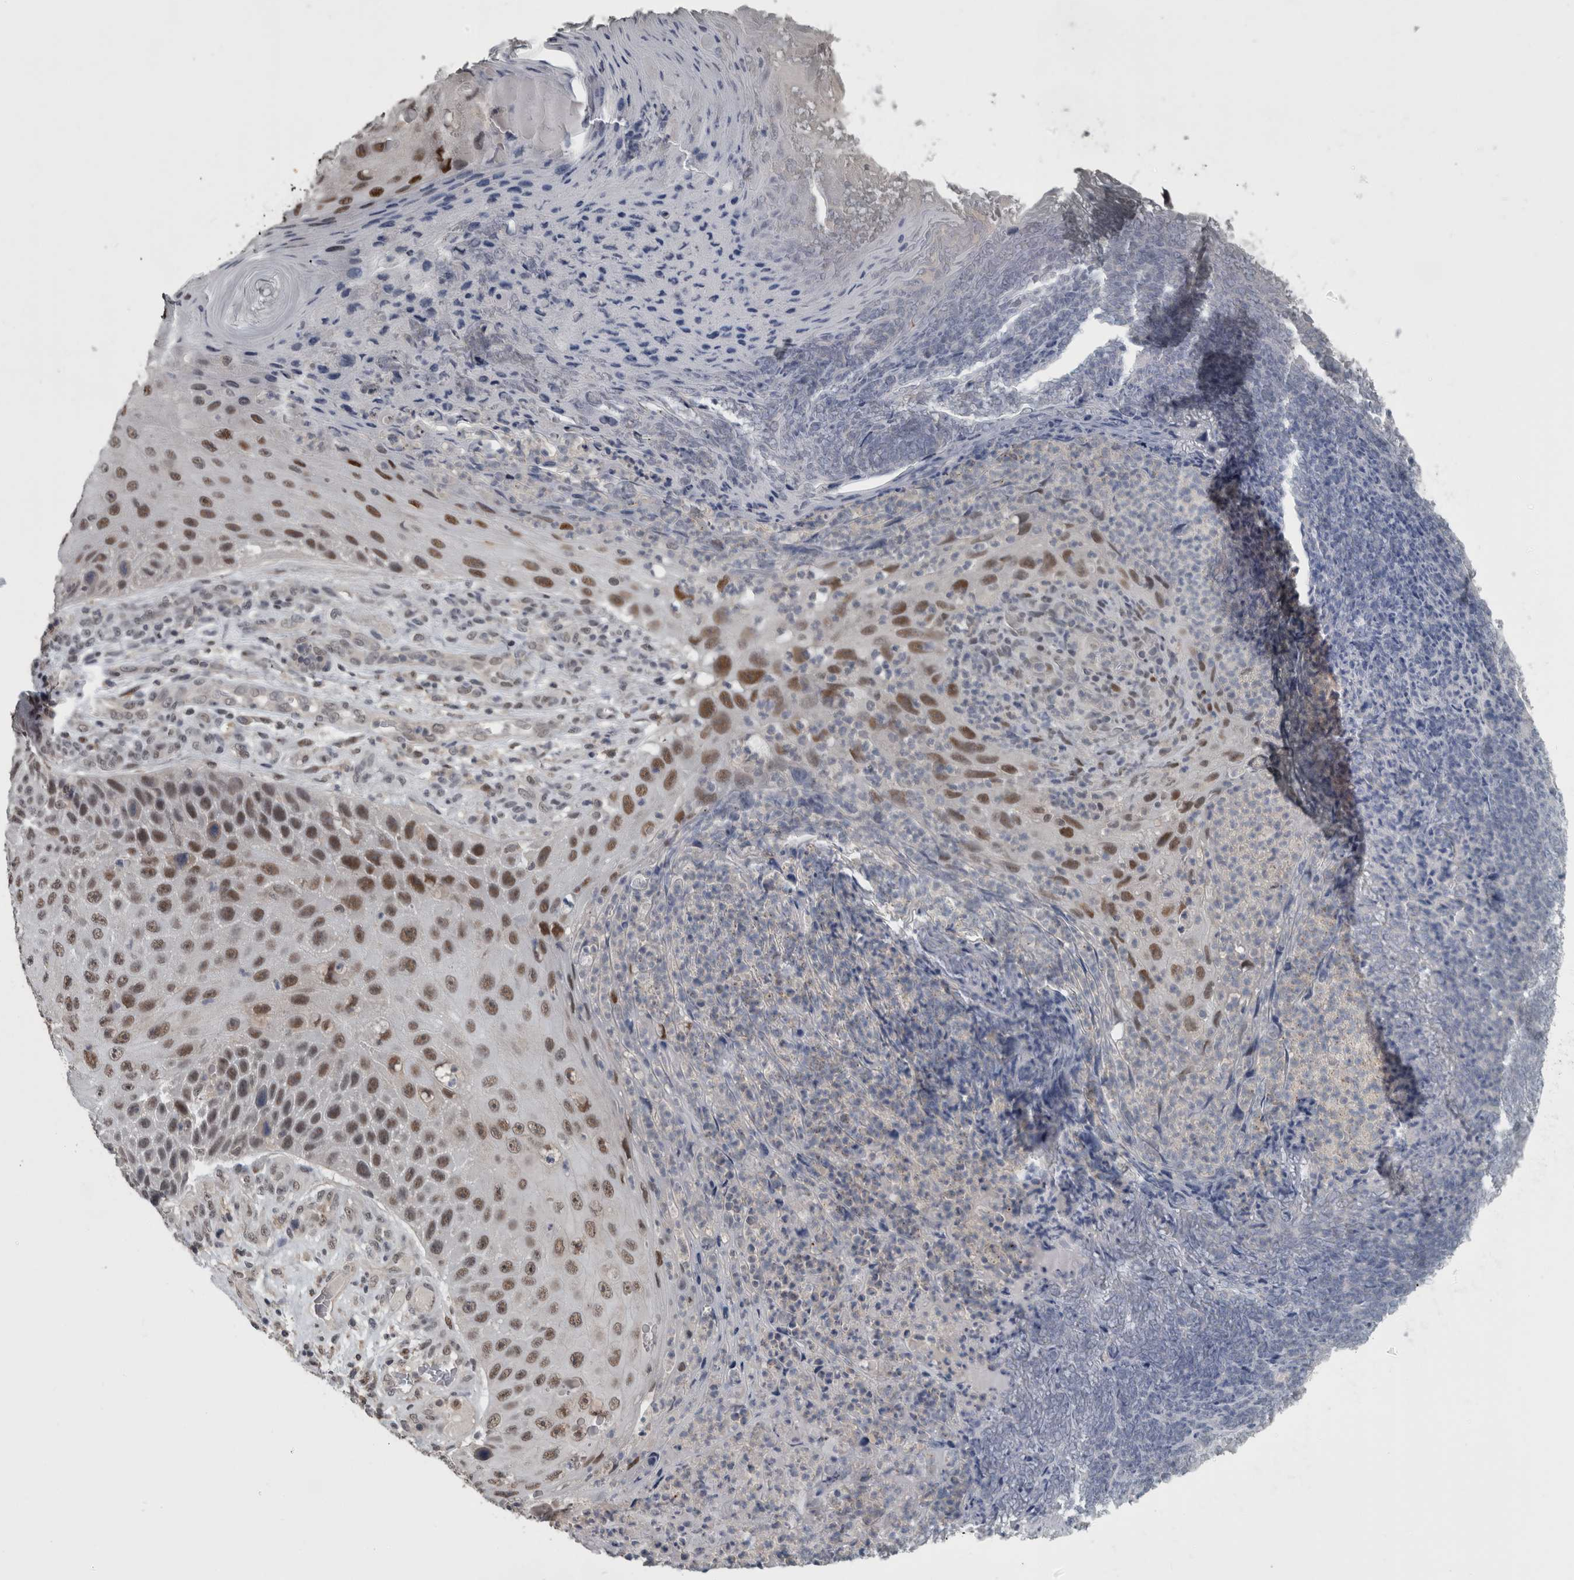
{"staining": {"intensity": "moderate", "quantity": "25%-75%", "location": "nuclear"}, "tissue": "skin cancer", "cell_type": "Tumor cells", "image_type": "cancer", "snomed": [{"axis": "morphology", "description": "Squamous cell carcinoma, NOS"}, {"axis": "topography", "description": "Skin"}], "caption": "Tumor cells demonstrate moderate nuclear positivity in approximately 25%-75% of cells in skin cancer. (Brightfield microscopy of DAB IHC at high magnification).", "gene": "ZBTB21", "patient": {"sex": "female", "age": 88}}